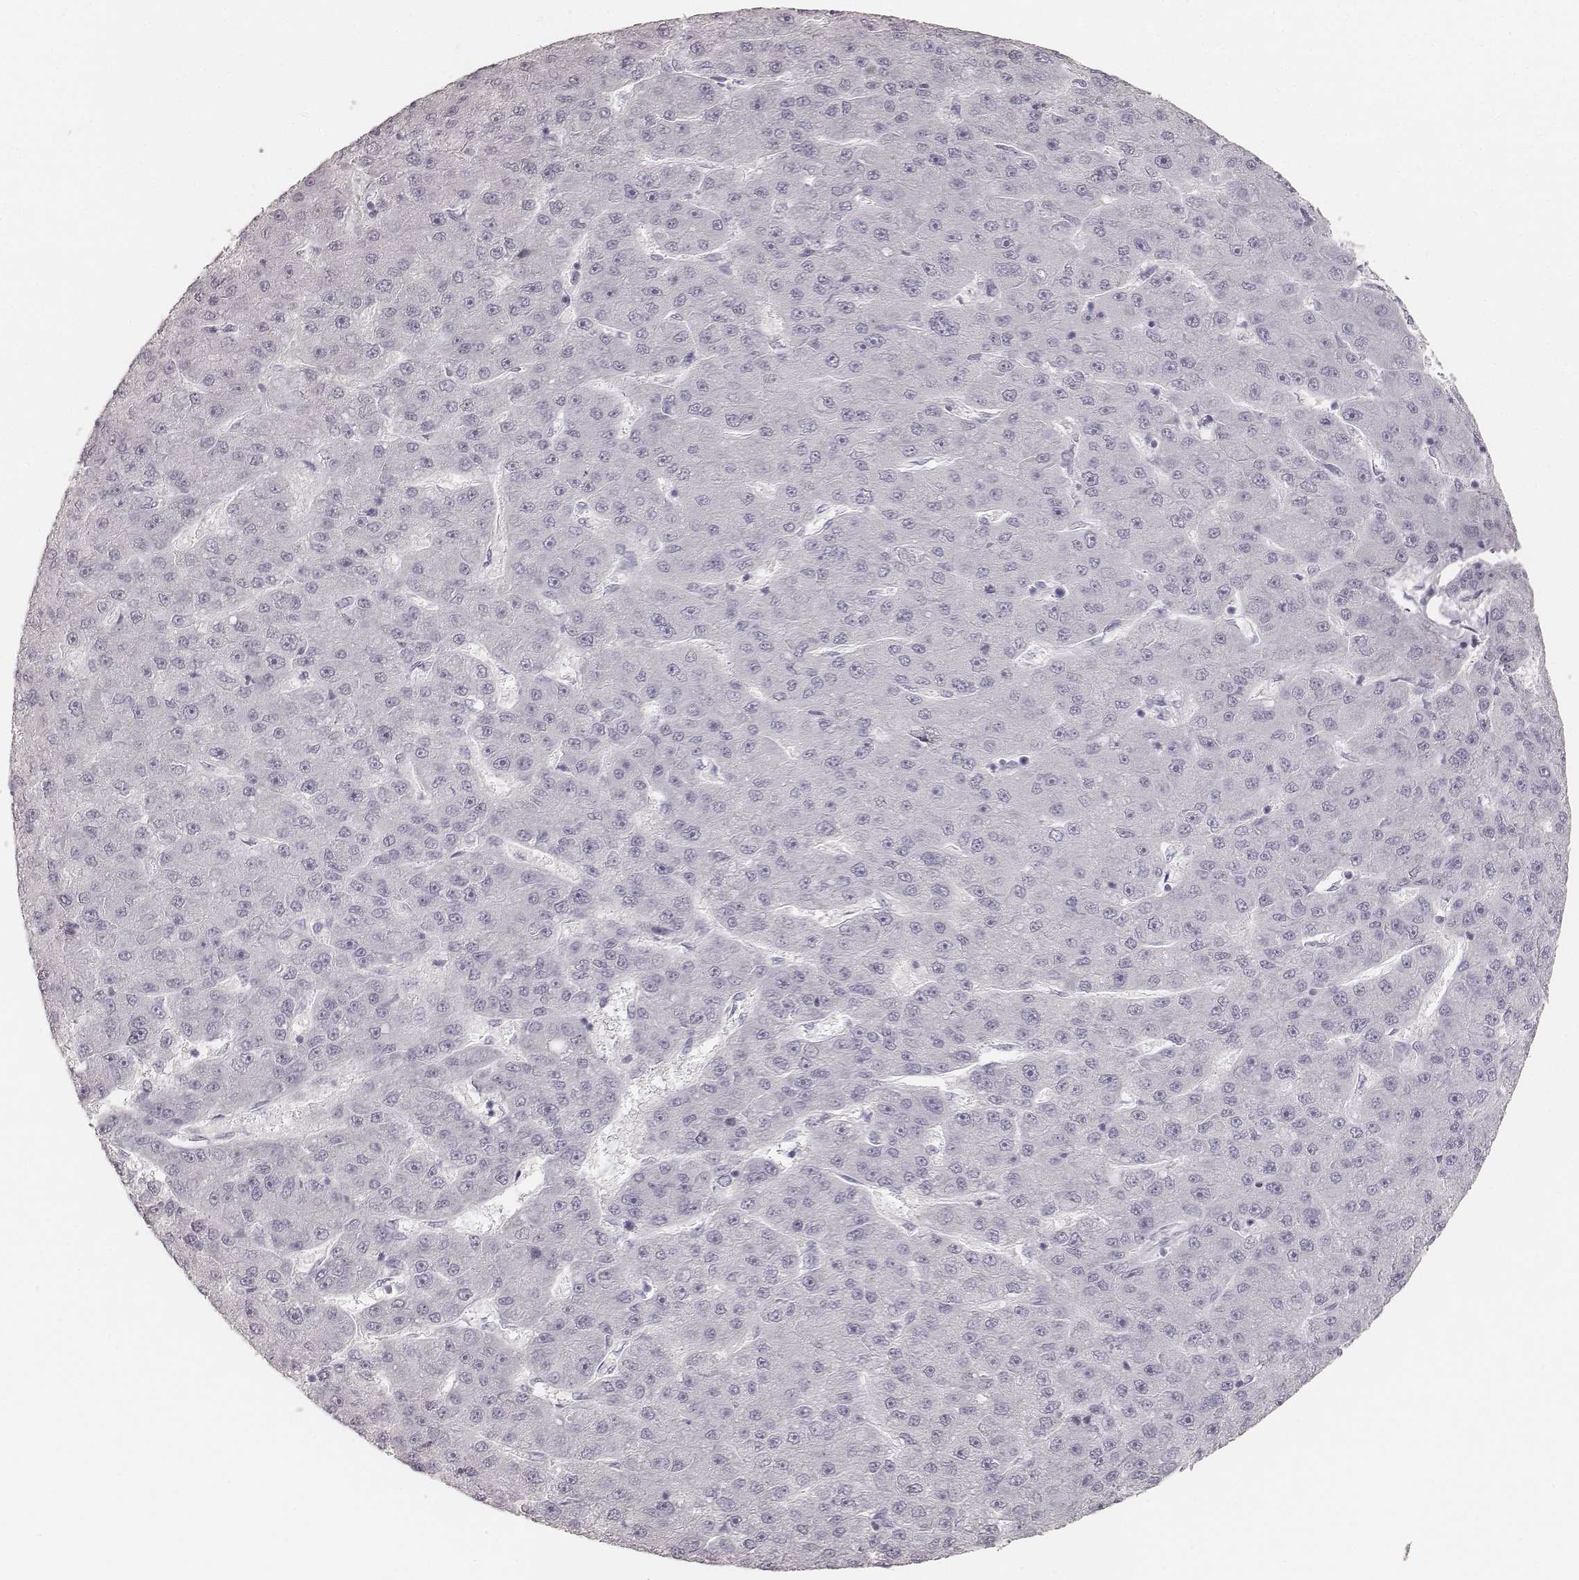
{"staining": {"intensity": "negative", "quantity": "none", "location": "none"}, "tissue": "liver cancer", "cell_type": "Tumor cells", "image_type": "cancer", "snomed": [{"axis": "morphology", "description": "Carcinoma, Hepatocellular, NOS"}, {"axis": "topography", "description": "Liver"}], "caption": "The image exhibits no staining of tumor cells in hepatocellular carcinoma (liver).", "gene": "KRT34", "patient": {"sex": "male", "age": 67}}